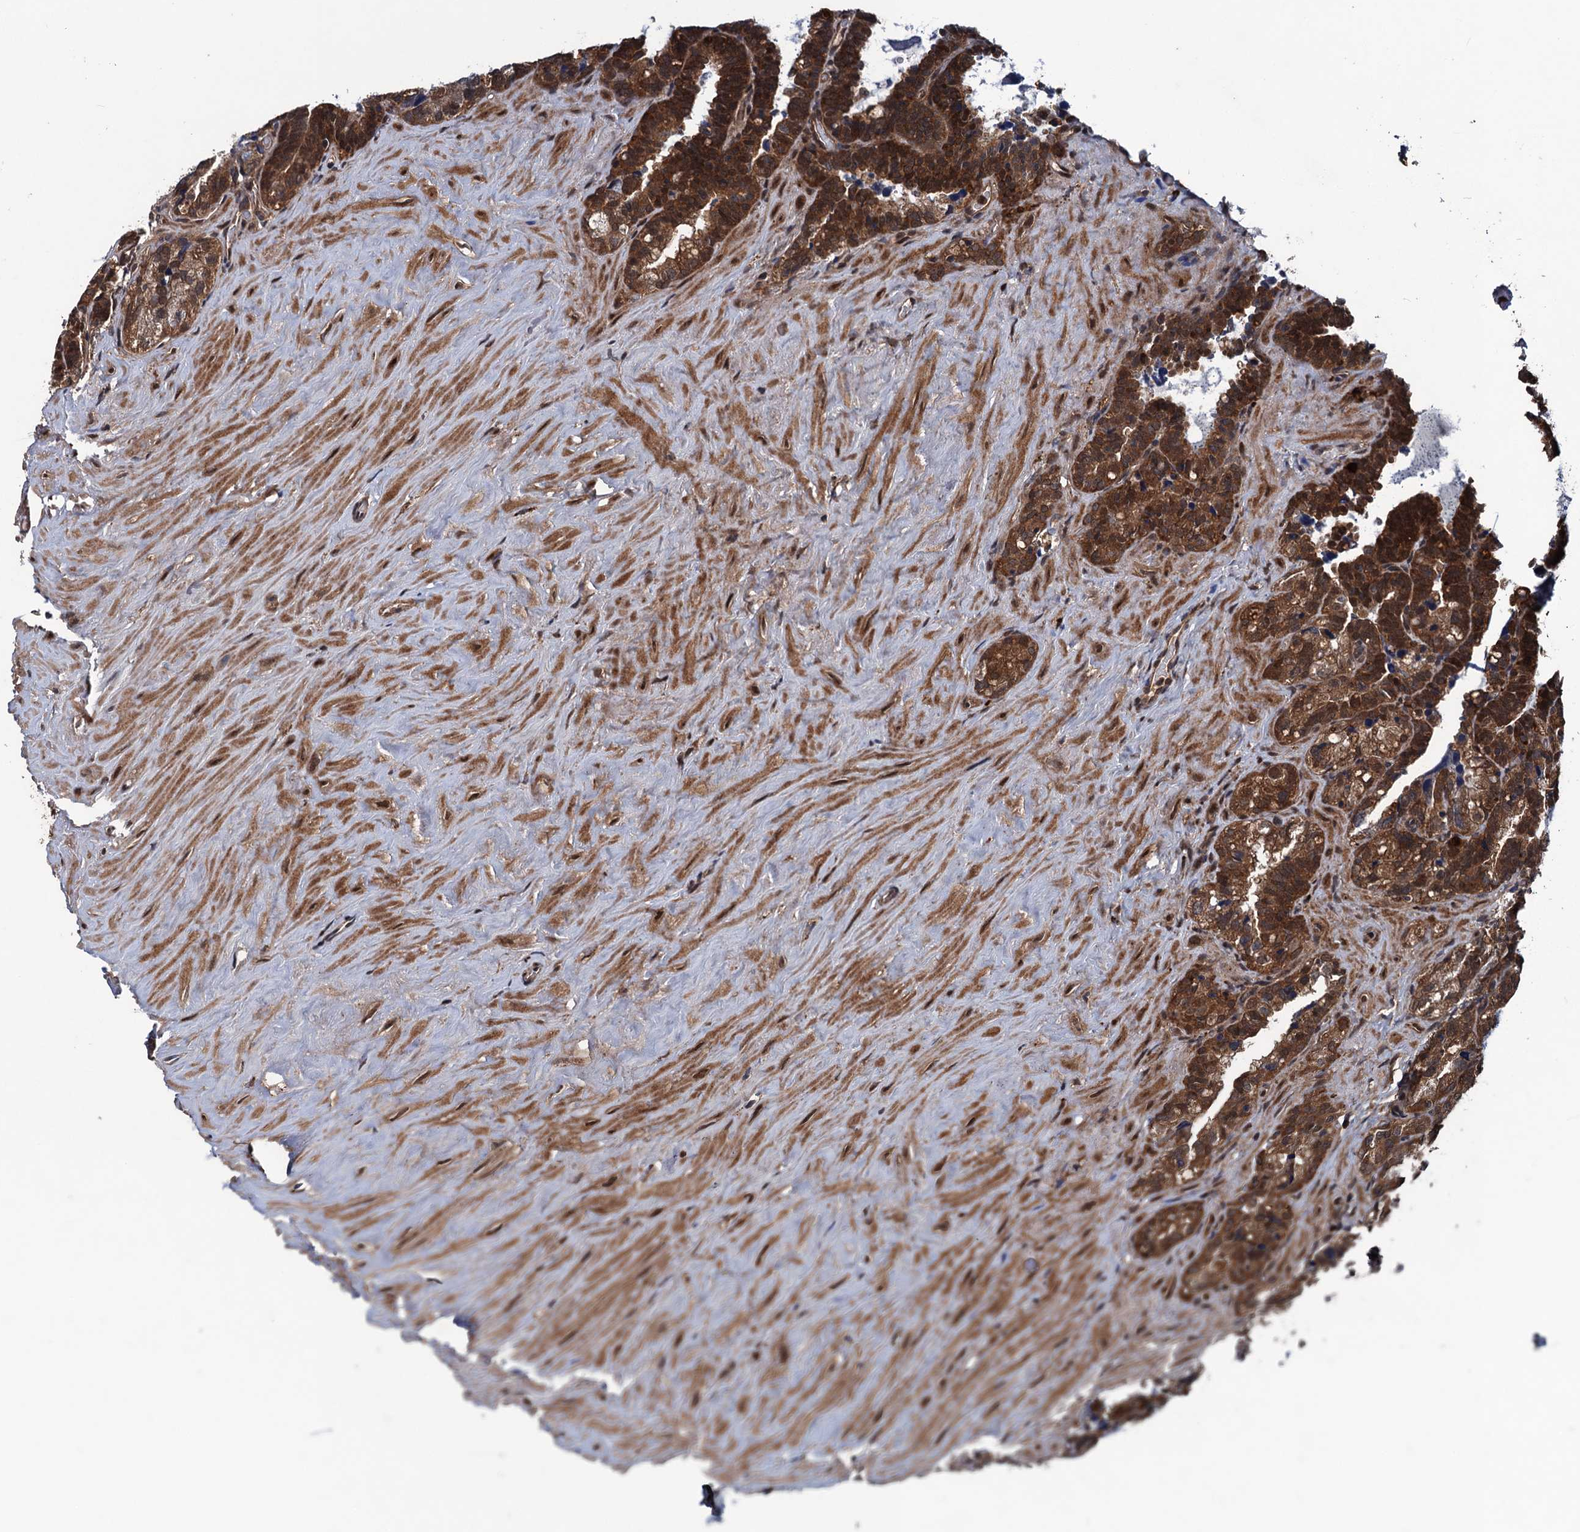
{"staining": {"intensity": "strong", "quantity": ">75%", "location": "cytoplasmic/membranous"}, "tissue": "seminal vesicle", "cell_type": "Glandular cells", "image_type": "normal", "snomed": [{"axis": "morphology", "description": "Normal tissue, NOS"}, {"axis": "topography", "description": "Seminal veicle"}], "caption": "Brown immunohistochemical staining in benign human seminal vesicle exhibits strong cytoplasmic/membranous expression in about >75% of glandular cells.", "gene": "BLTP3B", "patient": {"sex": "male", "age": 68}}